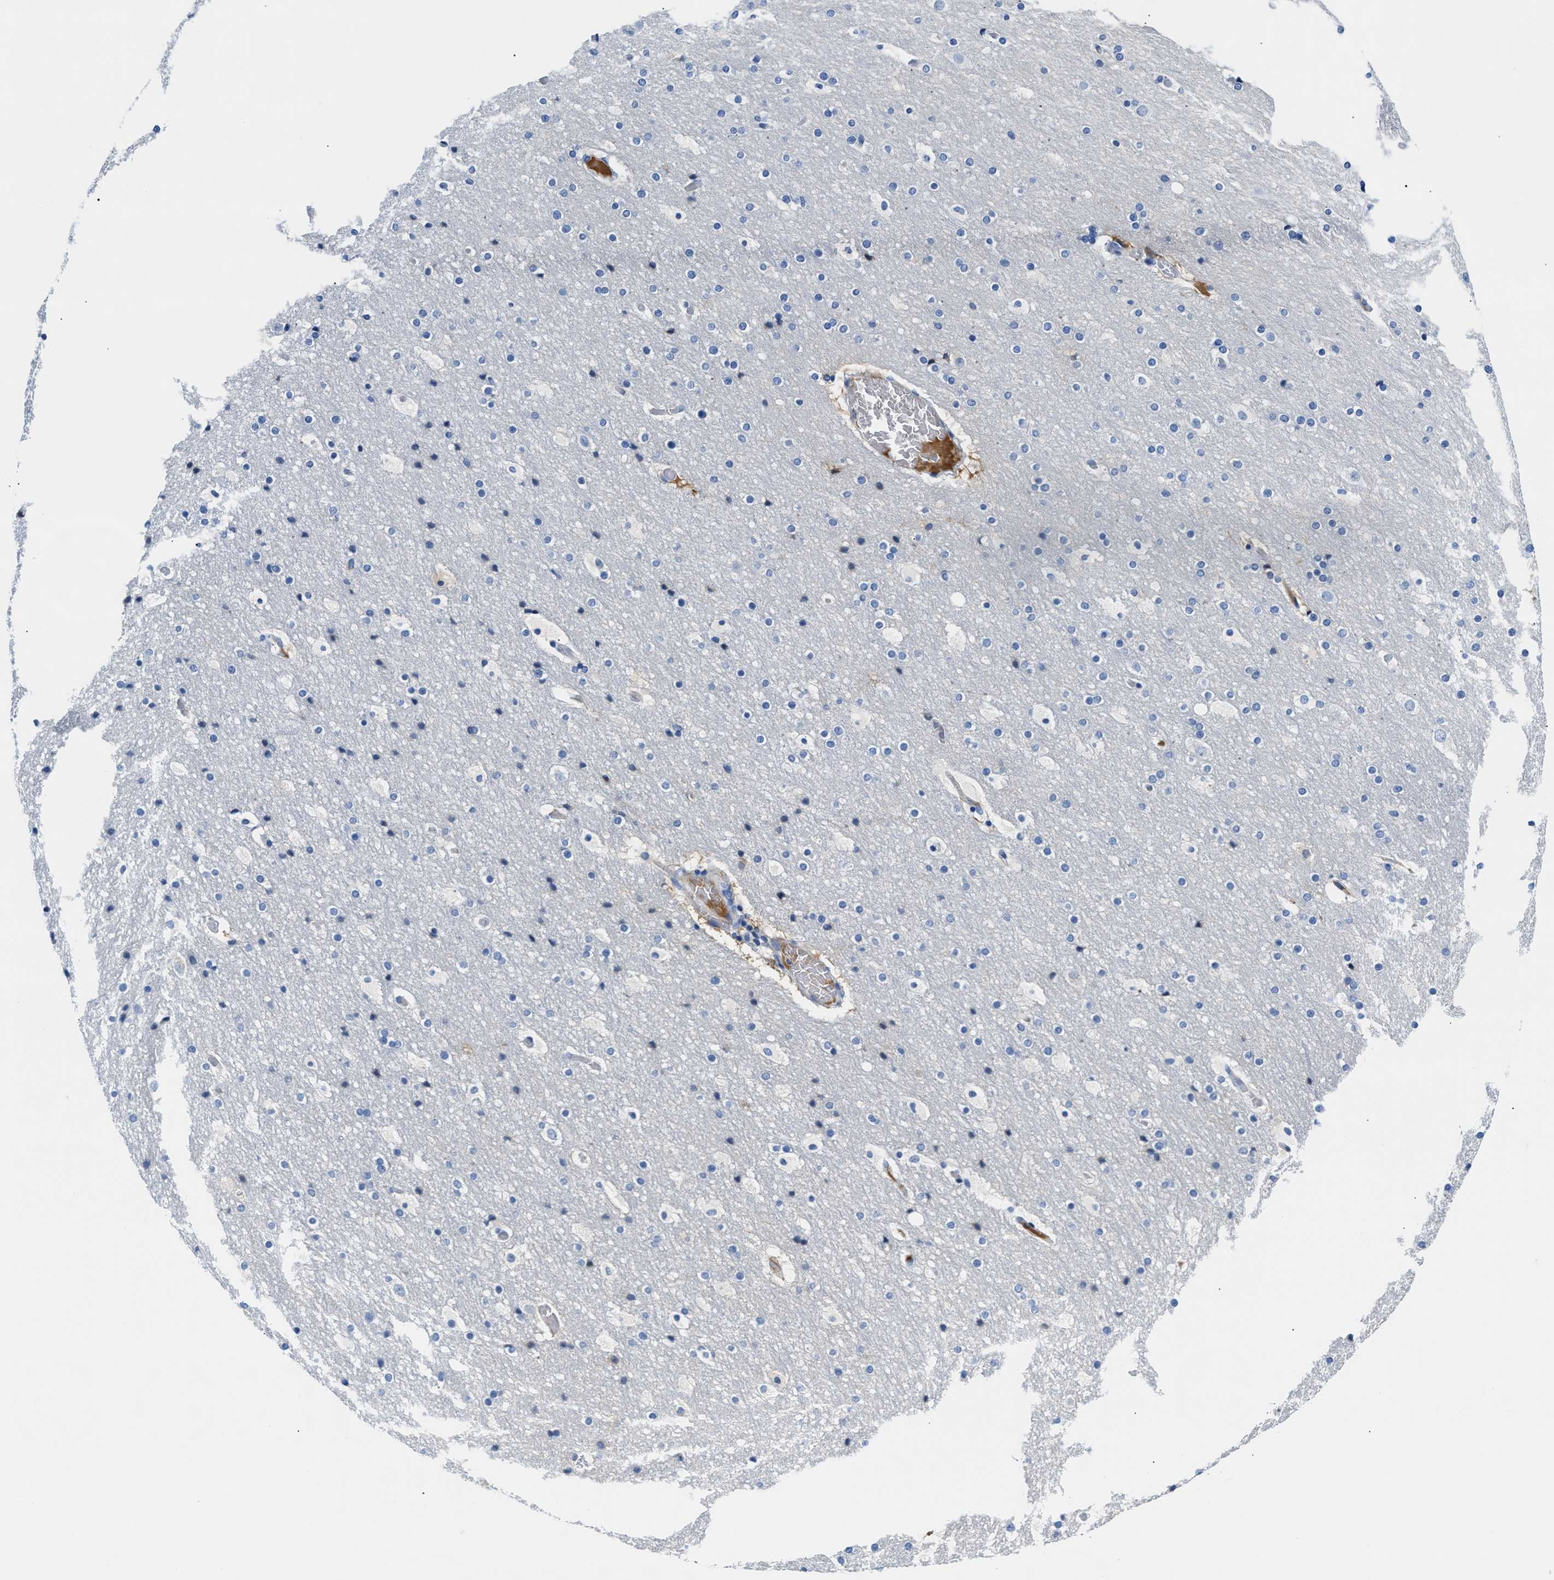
{"staining": {"intensity": "negative", "quantity": "none", "location": "none"}, "tissue": "cerebral cortex", "cell_type": "Endothelial cells", "image_type": "normal", "snomed": [{"axis": "morphology", "description": "Normal tissue, NOS"}, {"axis": "topography", "description": "Cerebral cortex"}], "caption": "Immunohistochemical staining of unremarkable cerebral cortex displays no significant expression in endothelial cells.", "gene": "GC", "patient": {"sex": "male", "age": 57}}